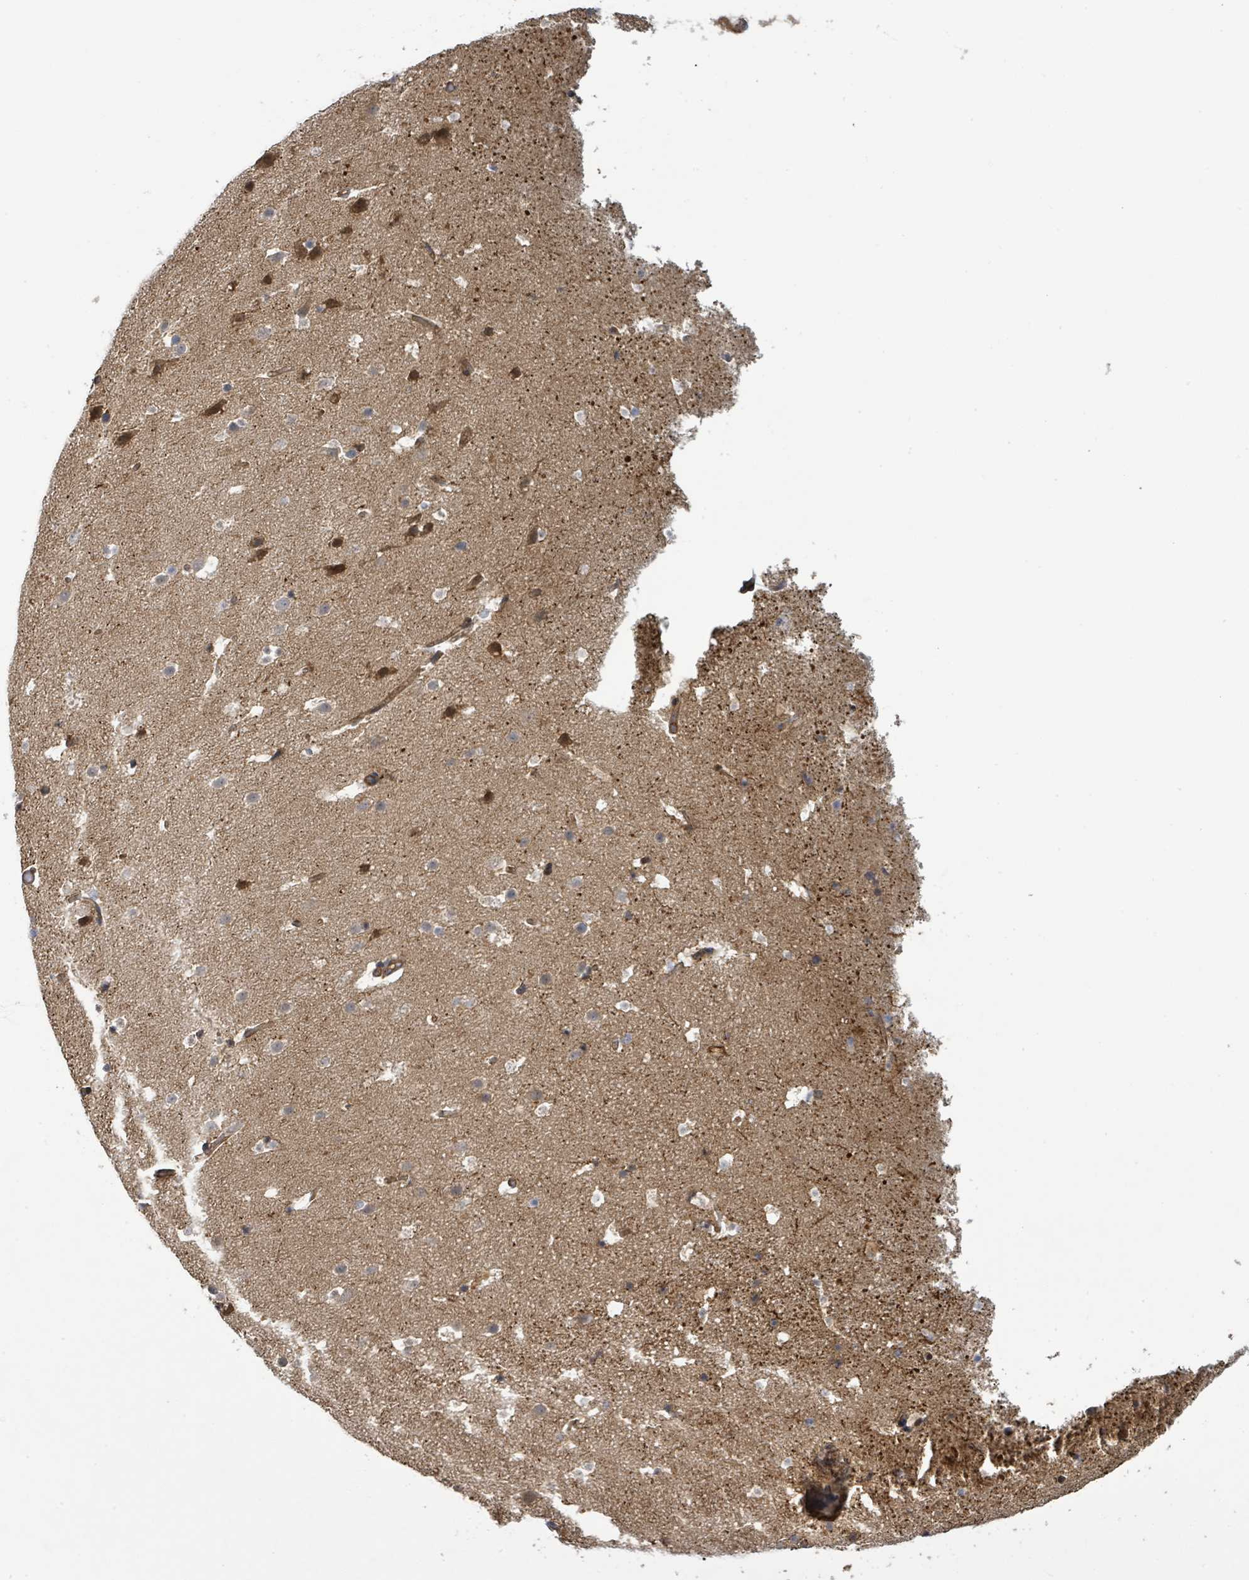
{"staining": {"intensity": "negative", "quantity": "none", "location": "none"}, "tissue": "hippocampus", "cell_type": "Glial cells", "image_type": "normal", "snomed": [{"axis": "morphology", "description": "Normal tissue, NOS"}, {"axis": "topography", "description": "Hippocampus"}], "caption": "DAB immunohistochemical staining of normal human hippocampus shows no significant expression in glial cells.", "gene": "STARD4", "patient": {"sex": "male", "age": 37}}